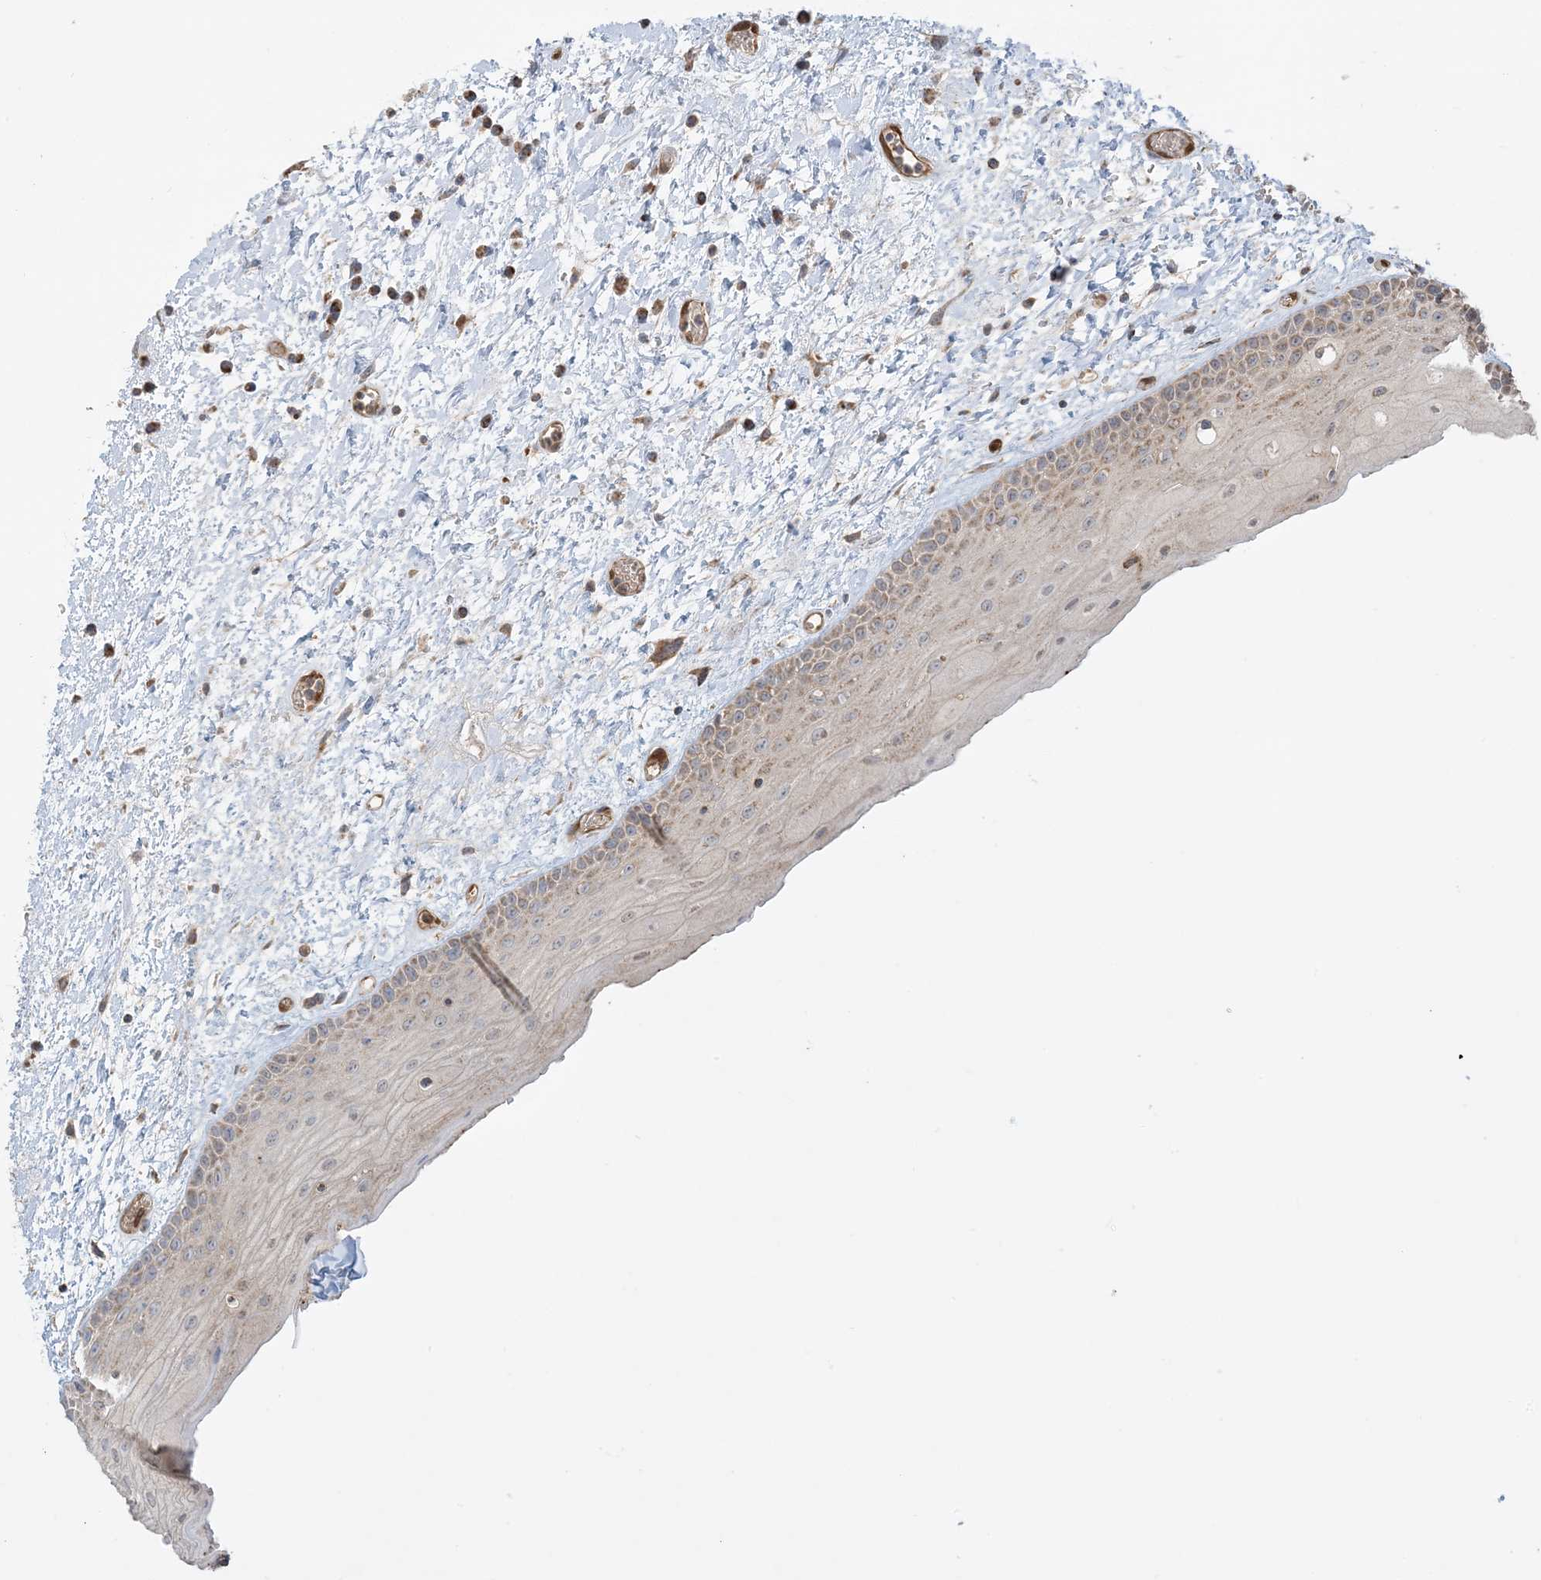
{"staining": {"intensity": "moderate", "quantity": "25%-75%", "location": "cytoplasmic/membranous"}, "tissue": "oral mucosa", "cell_type": "Squamous epithelial cells", "image_type": "normal", "snomed": [{"axis": "morphology", "description": "Normal tissue, NOS"}, {"axis": "topography", "description": "Oral tissue"}], "caption": "Protein positivity by immunohistochemistry exhibits moderate cytoplasmic/membranous expression in about 25%-75% of squamous epithelial cells in normal oral mucosa.", "gene": "PPM1F", "patient": {"sex": "female", "age": 76}}